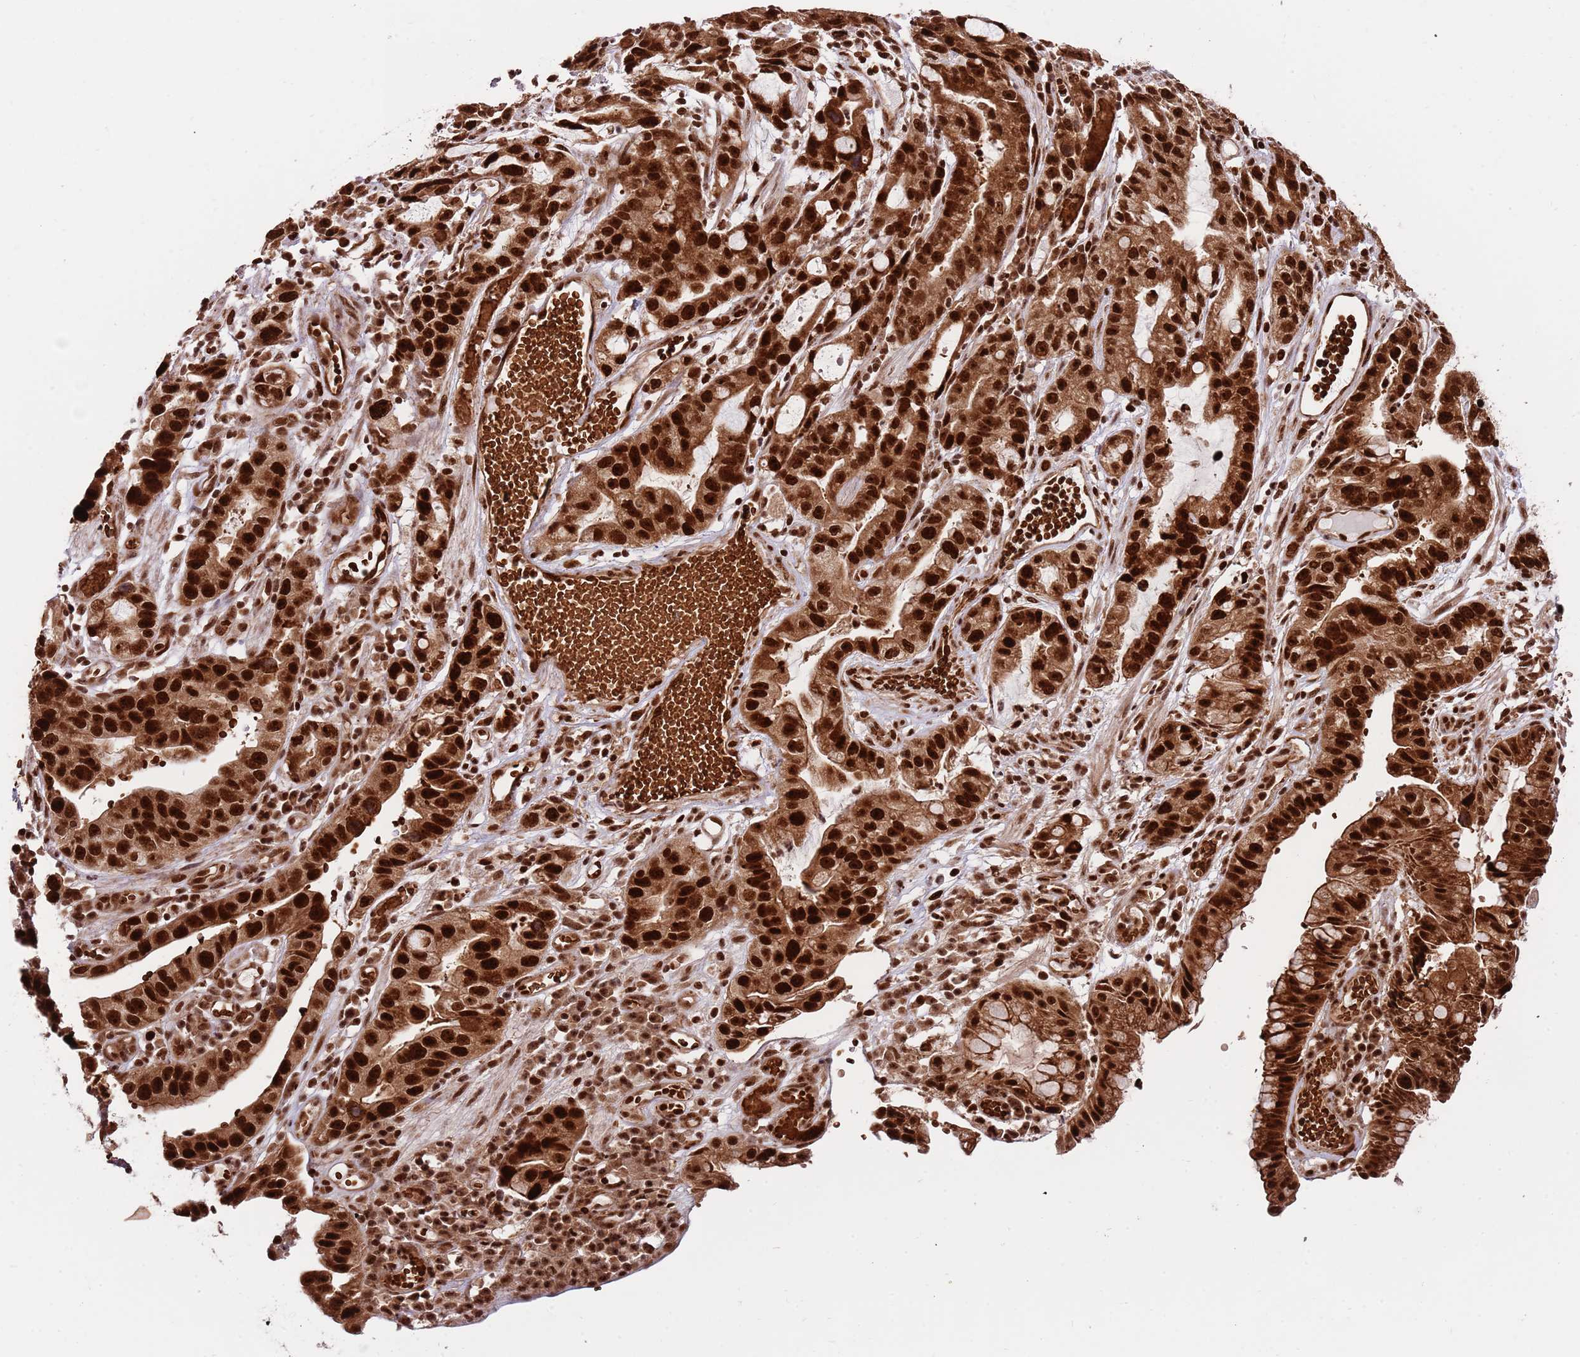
{"staining": {"intensity": "strong", "quantity": ">75%", "location": "cytoplasmic/membranous,nuclear"}, "tissue": "stomach cancer", "cell_type": "Tumor cells", "image_type": "cancer", "snomed": [{"axis": "morphology", "description": "Adenocarcinoma, NOS"}, {"axis": "topography", "description": "Stomach"}], "caption": "This histopathology image shows immunohistochemistry (IHC) staining of human stomach cancer, with high strong cytoplasmic/membranous and nuclear positivity in approximately >75% of tumor cells.", "gene": "RIF1", "patient": {"sex": "male", "age": 55}}